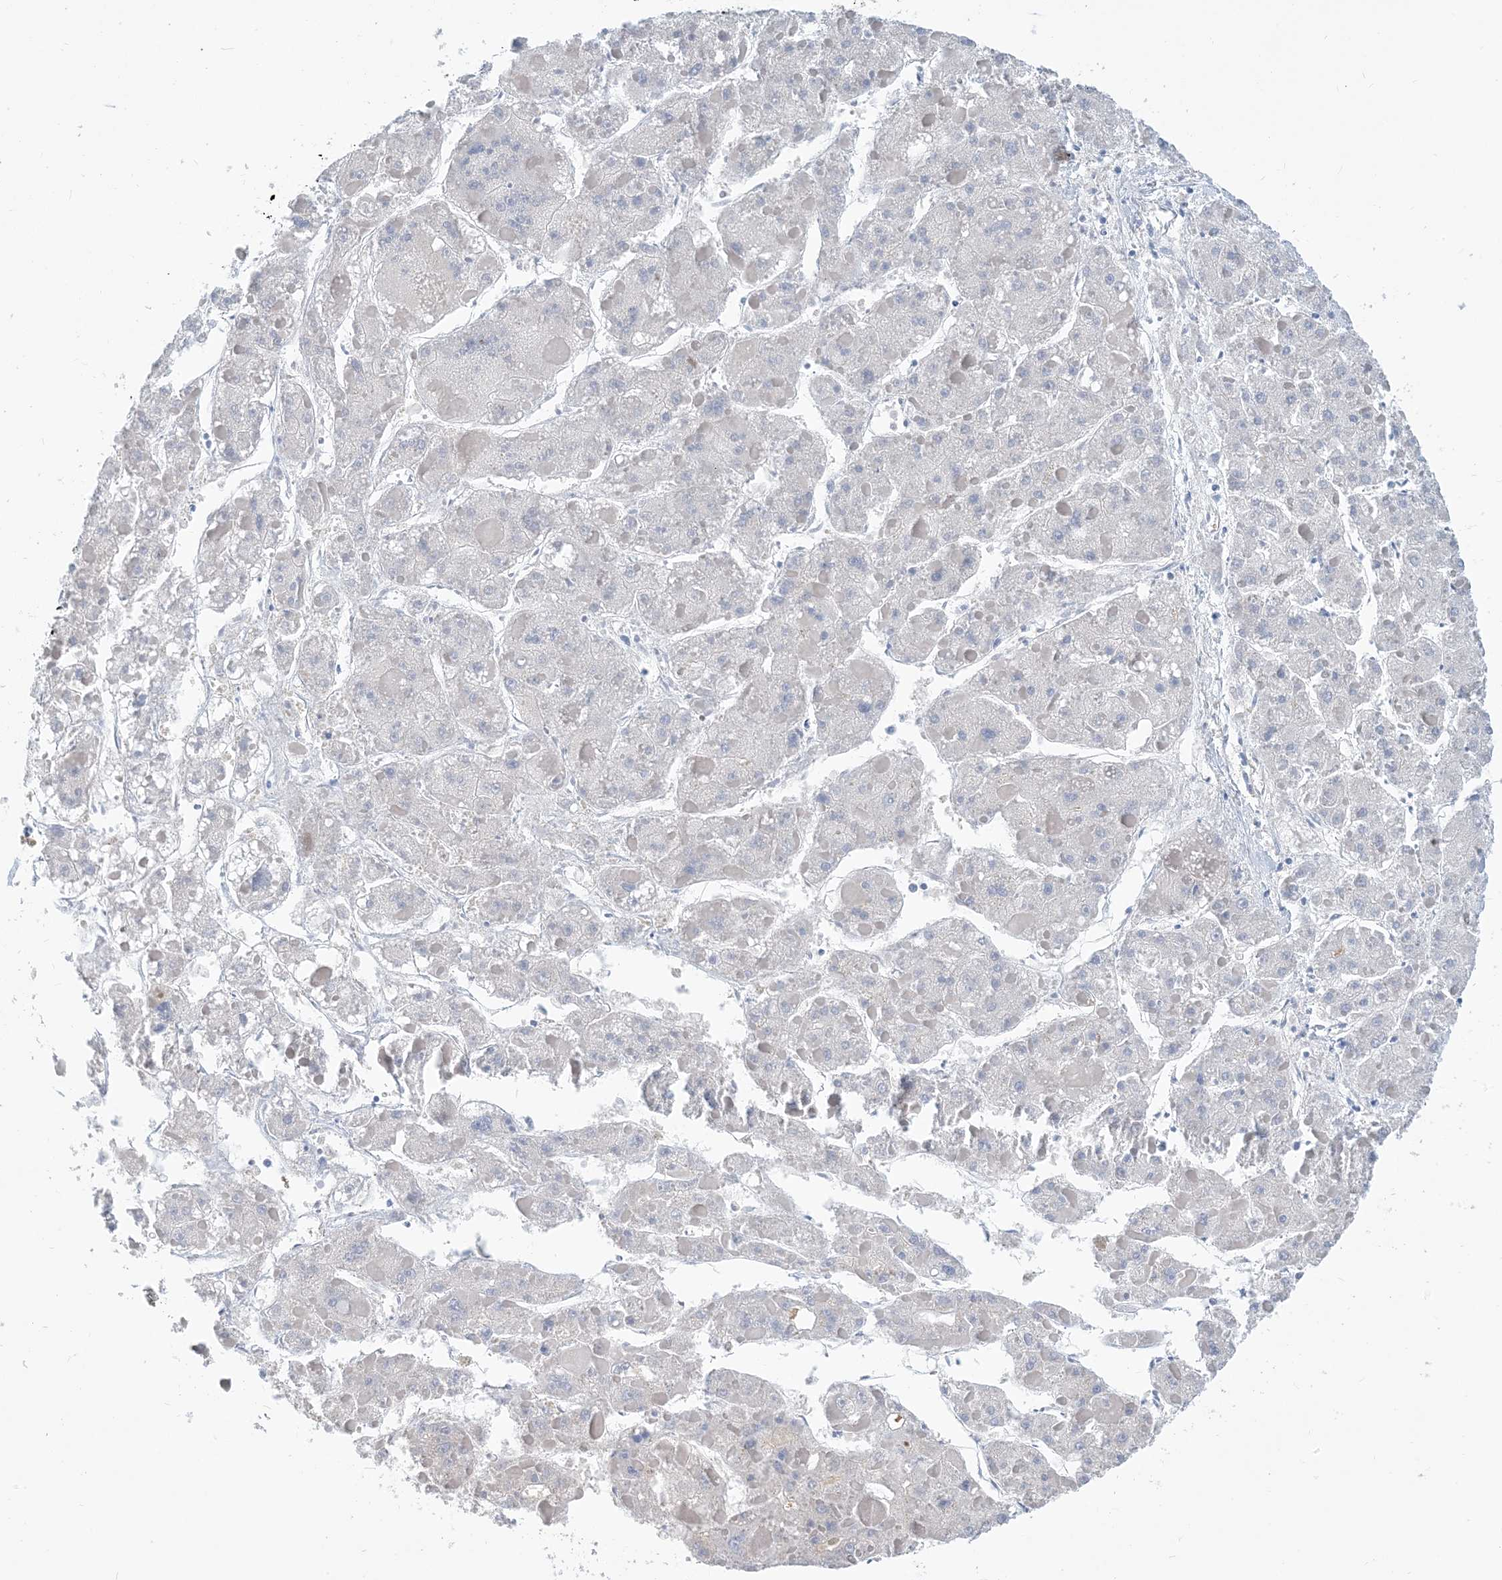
{"staining": {"intensity": "negative", "quantity": "none", "location": "none"}, "tissue": "liver cancer", "cell_type": "Tumor cells", "image_type": "cancer", "snomed": [{"axis": "morphology", "description": "Carcinoma, Hepatocellular, NOS"}, {"axis": "topography", "description": "Liver"}], "caption": "Immunohistochemistry photomicrograph of neoplastic tissue: human liver hepatocellular carcinoma stained with DAB (3,3'-diaminobenzidine) exhibits no significant protein expression in tumor cells. Brightfield microscopy of immunohistochemistry (IHC) stained with DAB (brown) and hematoxylin (blue), captured at high magnification.", "gene": "DYNC1LI1", "patient": {"sex": "female", "age": 73}}